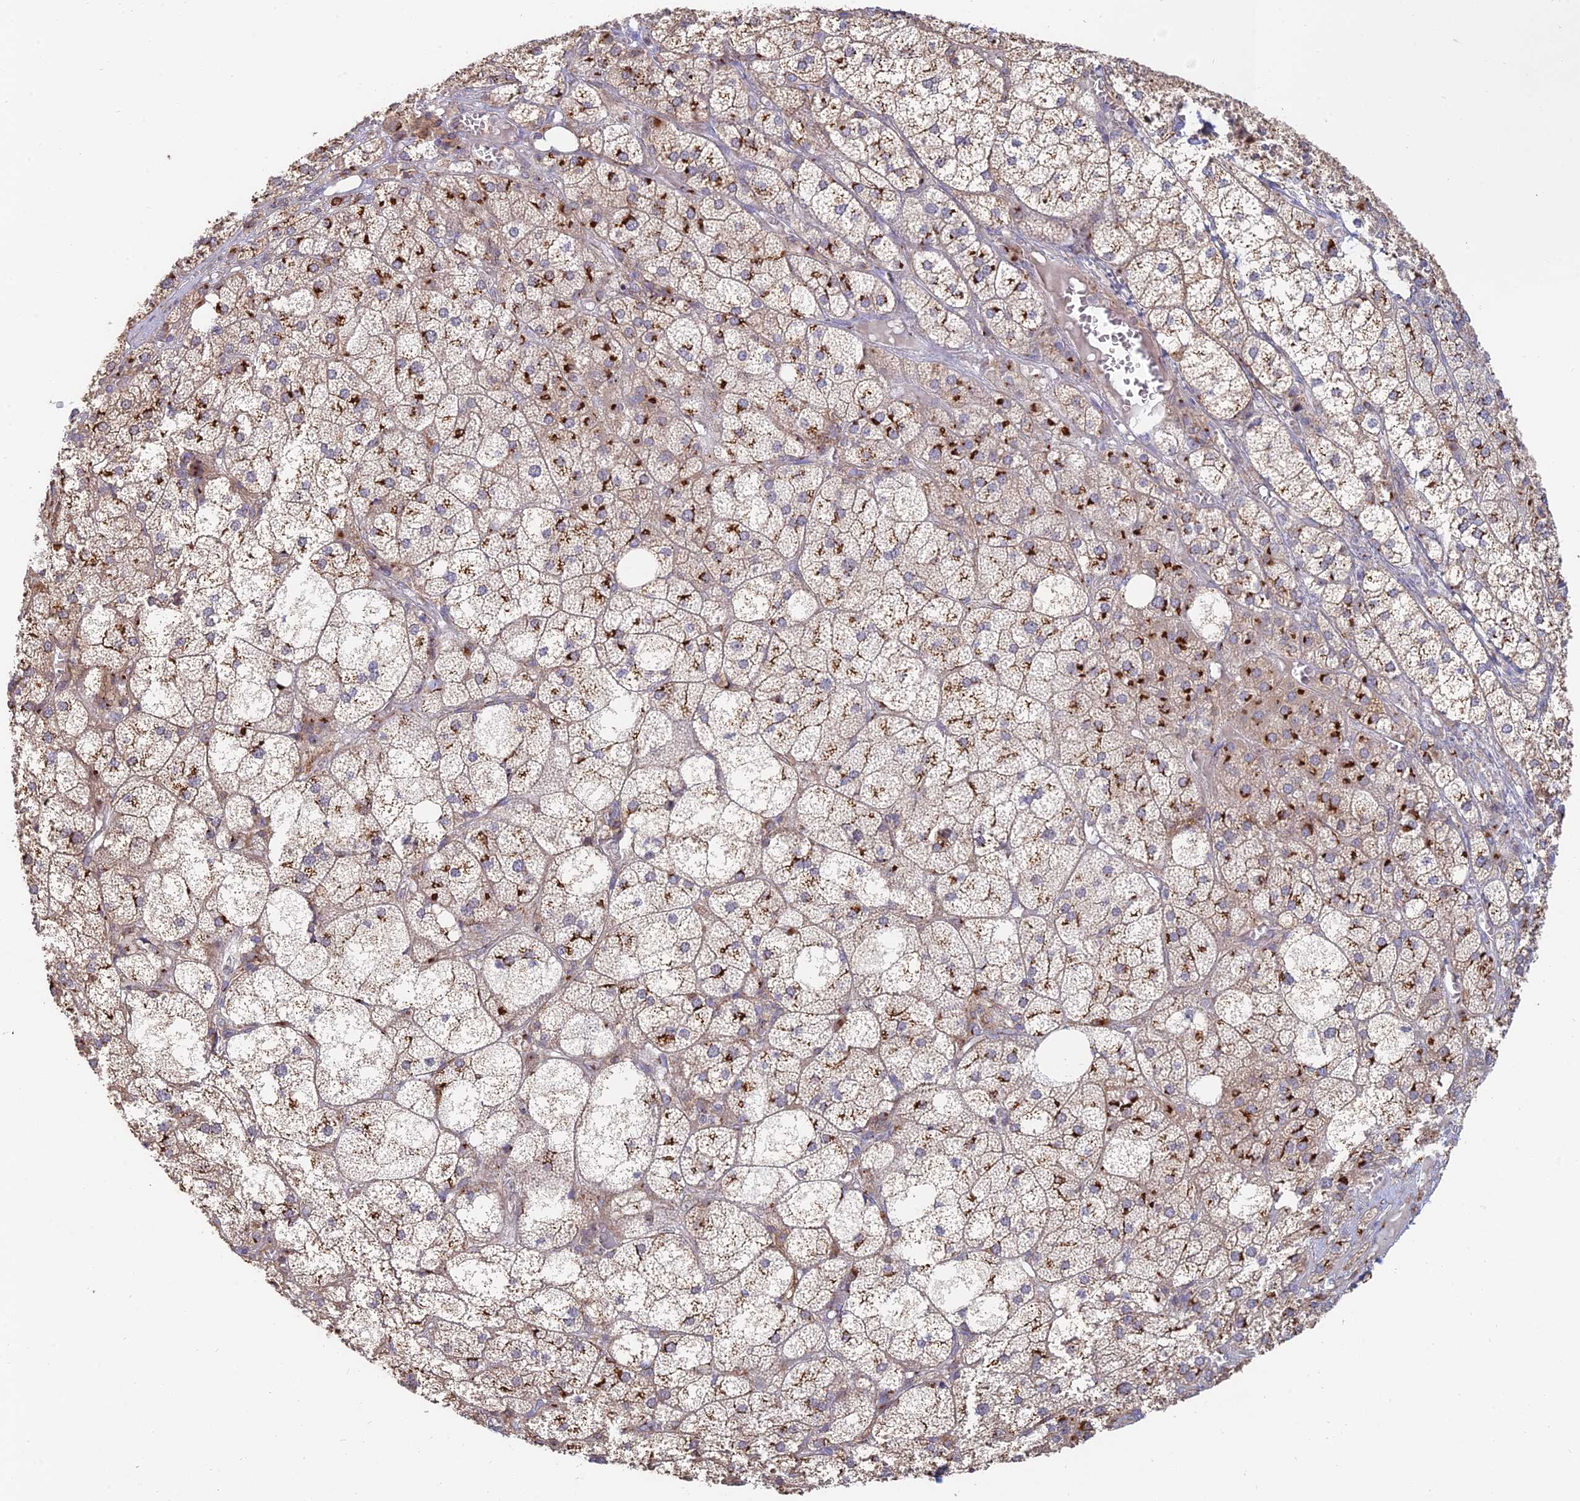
{"staining": {"intensity": "strong", "quantity": "25%-75%", "location": "cytoplasmic/membranous"}, "tissue": "adrenal gland", "cell_type": "Glandular cells", "image_type": "normal", "snomed": [{"axis": "morphology", "description": "Normal tissue, NOS"}, {"axis": "topography", "description": "Adrenal gland"}], "caption": "Adrenal gland stained with immunohistochemistry demonstrates strong cytoplasmic/membranous expression in approximately 25%-75% of glandular cells.", "gene": "ENSG00000267561", "patient": {"sex": "female", "age": 61}}